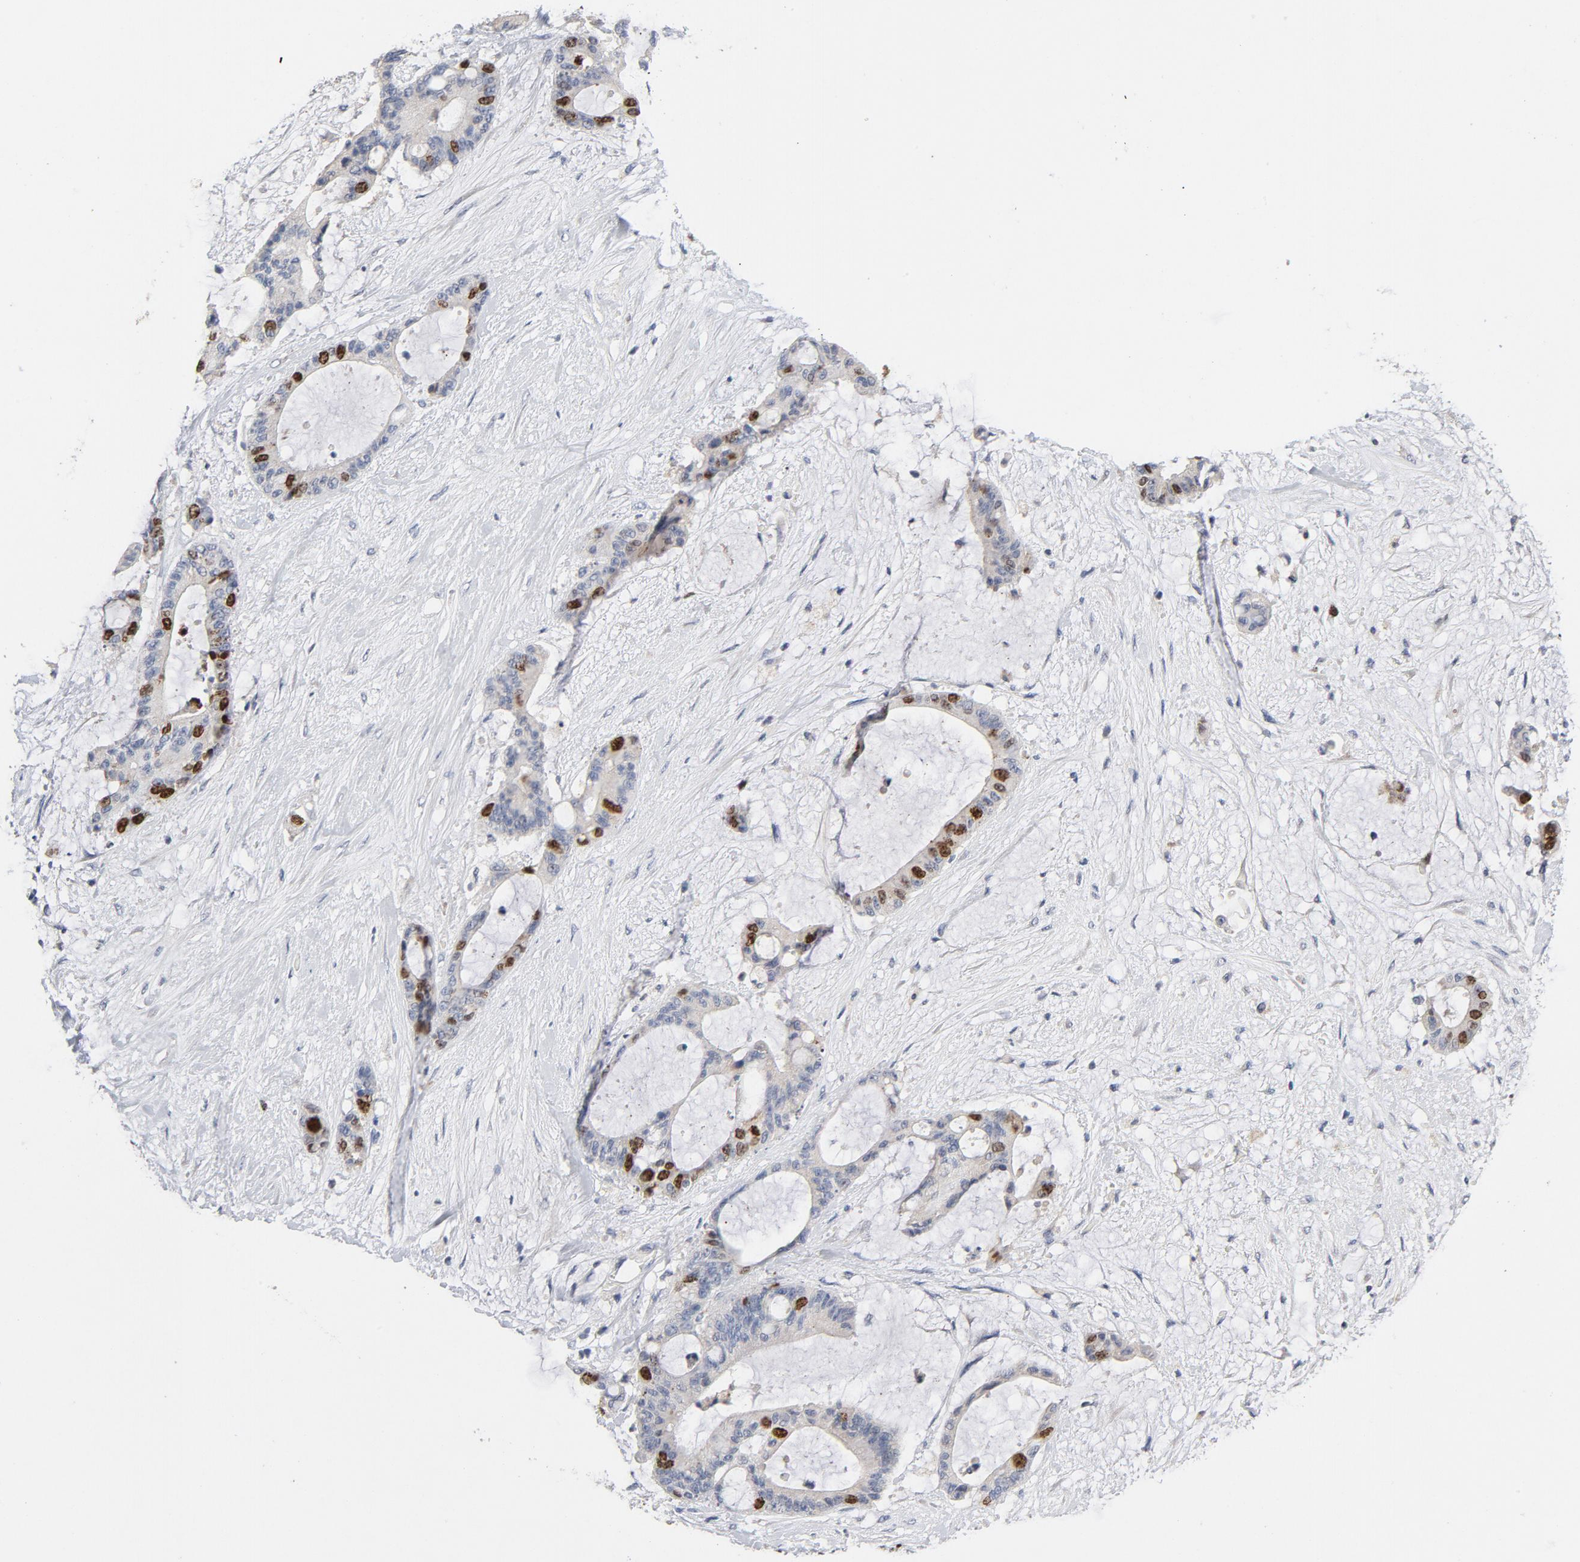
{"staining": {"intensity": "moderate", "quantity": "<25%", "location": "nuclear"}, "tissue": "liver cancer", "cell_type": "Tumor cells", "image_type": "cancer", "snomed": [{"axis": "morphology", "description": "Cholangiocarcinoma"}, {"axis": "topography", "description": "Liver"}], "caption": "A histopathology image of human cholangiocarcinoma (liver) stained for a protein reveals moderate nuclear brown staining in tumor cells.", "gene": "BIRC5", "patient": {"sex": "female", "age": 73}}